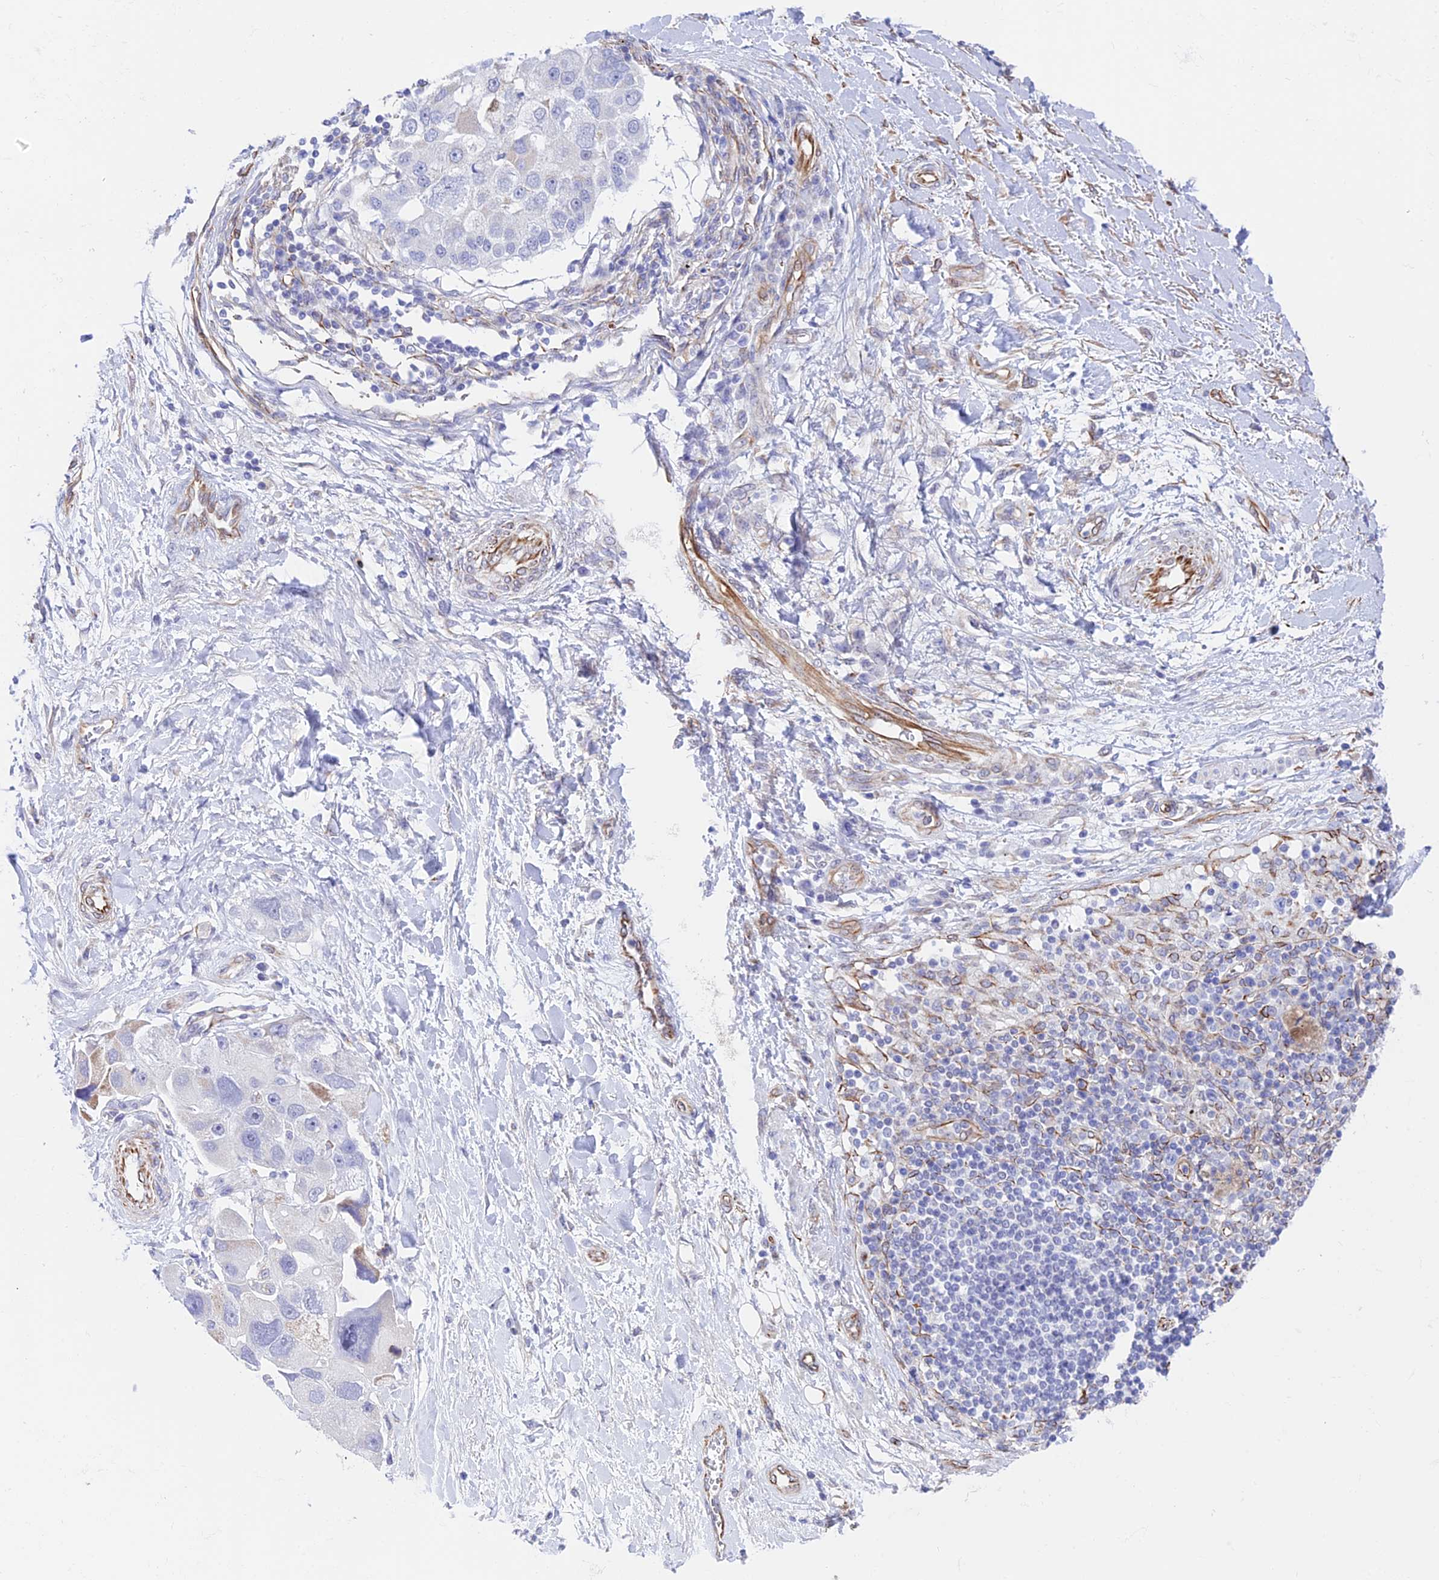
{"staining": {"intensity": "moderate", "quantity": "<25%", "location": "cytoplasmic/membranous"}, "tissue": "lung cancer", "cell_type": "Tumor cells", "image_type": "cancer", "snomed": [{"axis": "morphology", "description": "Adenocarcinoma, NOS"}, {"axis": "topography", "description": "Lung"}], "caption": "Lung adenocarcinoma tissue shows moderate cytoplasmic/membranous staining in about <25% of tumor cells (brown staining indicates protein expression, while blue staining denotes nuclei).", "gene": "ZNF652", "patient": {"sex": "female", "age": 54}}